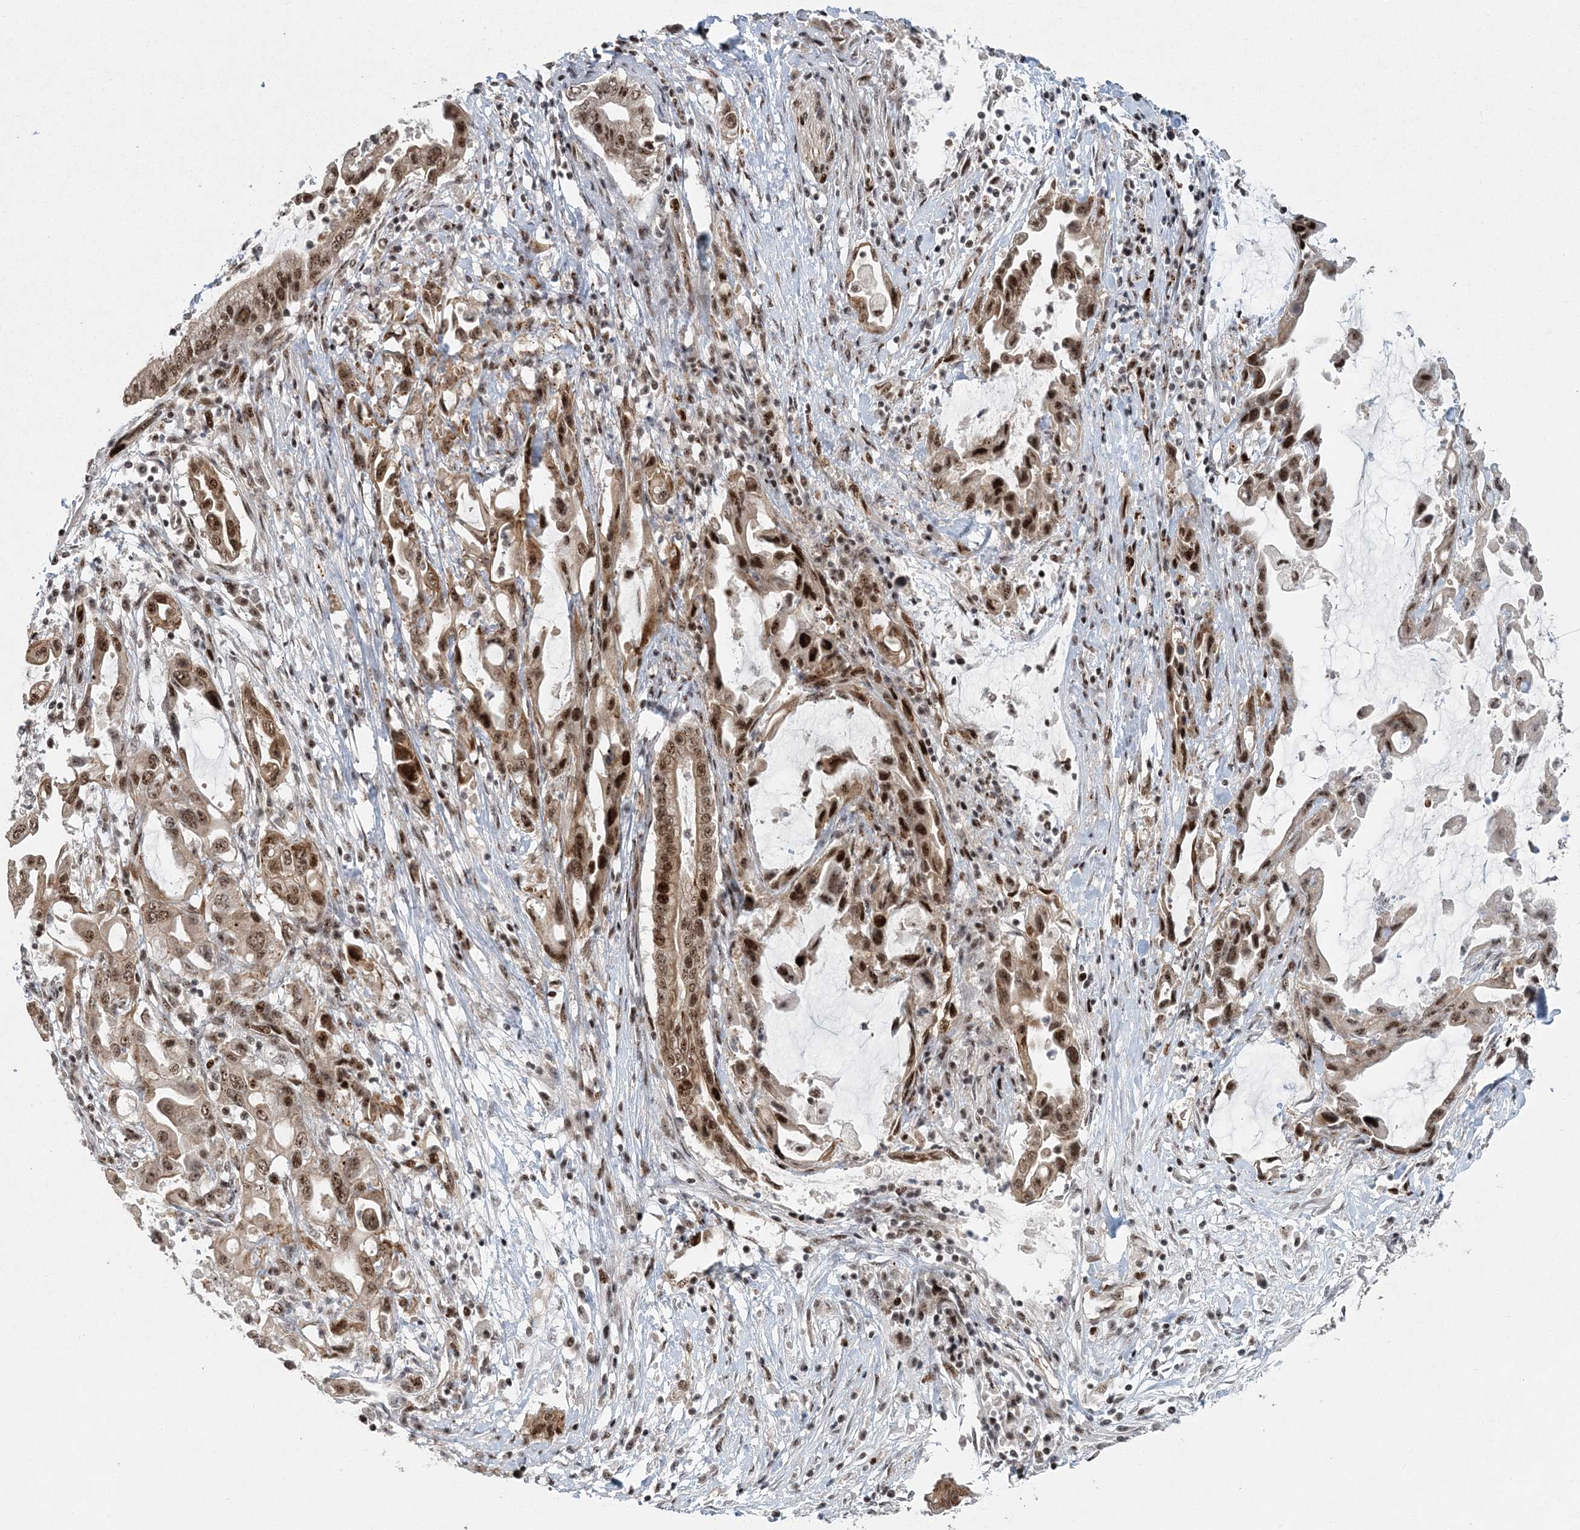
{"staining": {"intensity": "strong", "quantity": ">75%", "location": "nuclear"}, "tissue": "pancreatic cancer", "cell_type": "Tumor cells", "image_type": "cancer", "snomed": [{"axis": "morphology", "description": "Adenocarcinoma, NOS"}, {"axis": "topography", "description": "Pancreas"}], "caption": "This image exhibits immunohistochemistry (IHC) staining of pancreatic cancer, with high strong nuclear expression in approximately >75% of tumor cells.", "gene": "CWC22", "patient": {"sex": "female", "age": 57}}